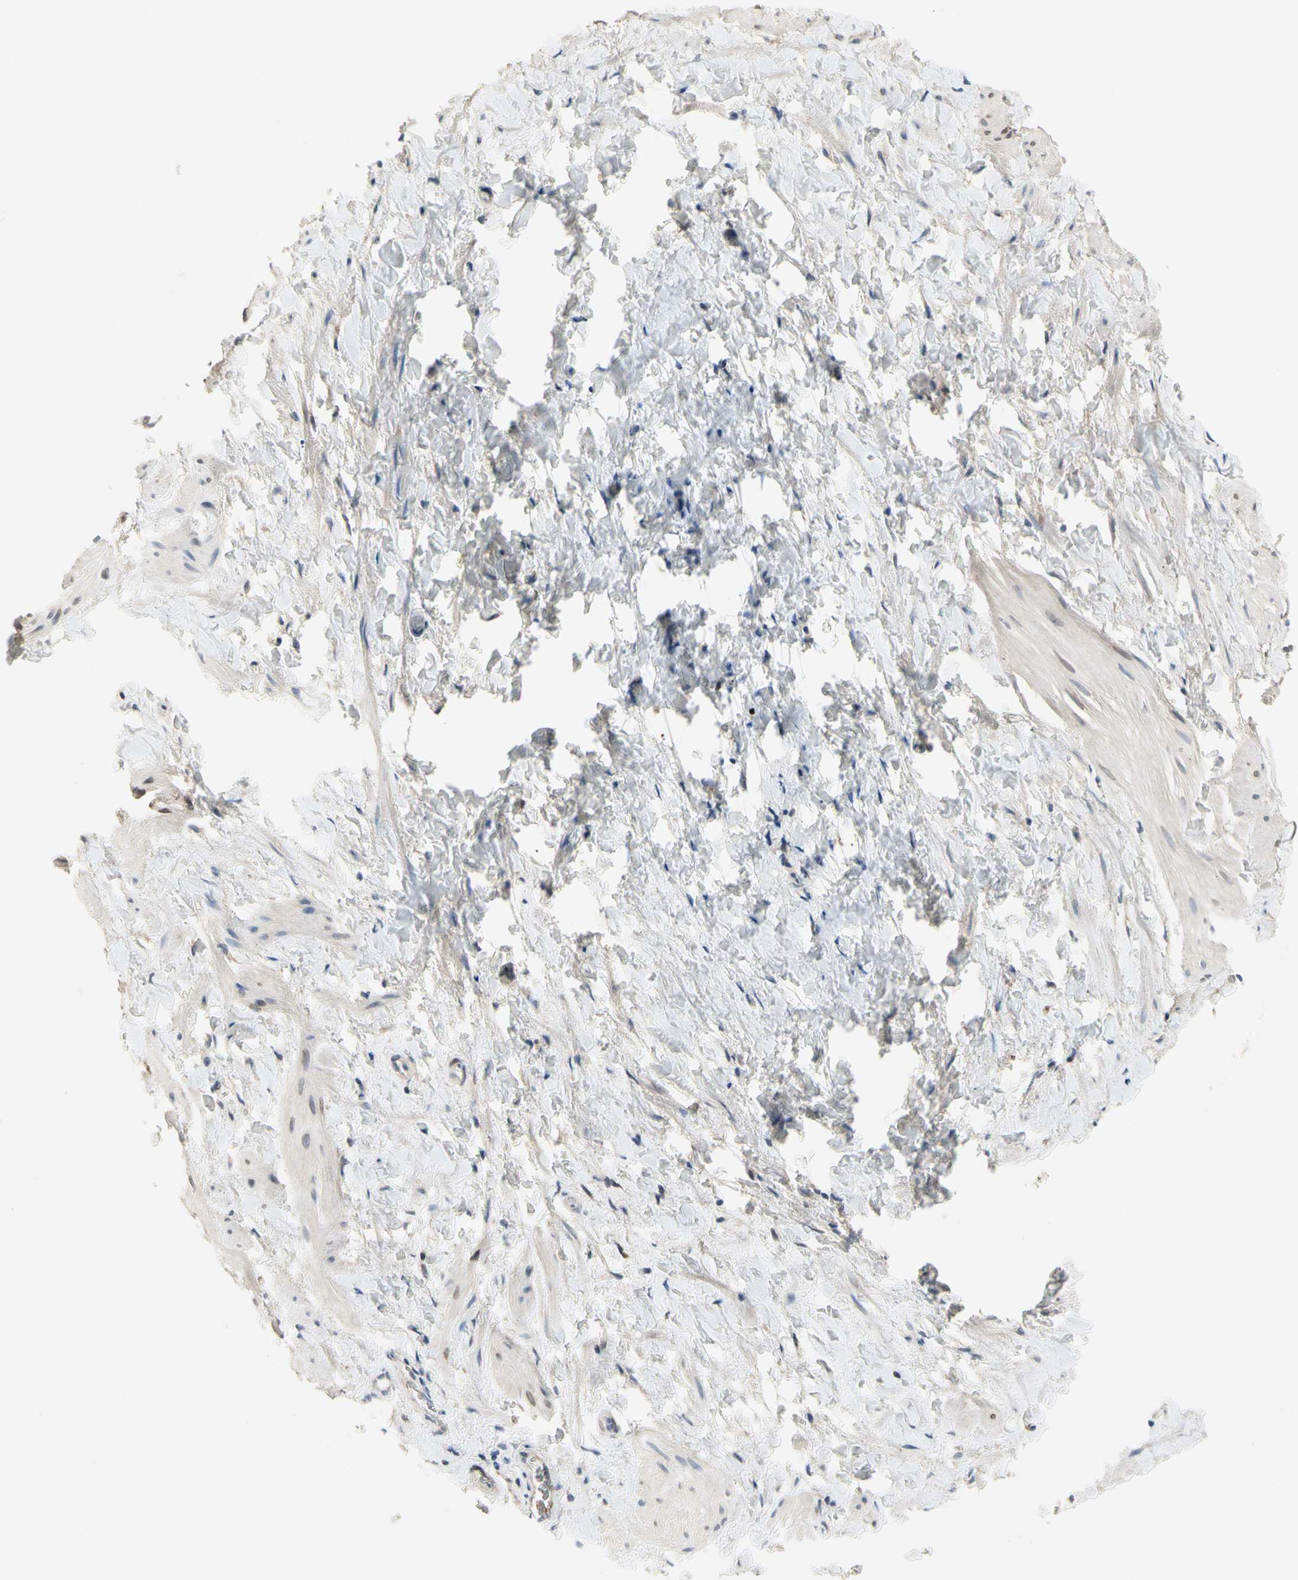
{"staining": {"intensity": "negative", "quantity": "none", "location": "none"}, "tissue": "smooth muscle", "cell_type": "Smooth muscle cells", "image_type": "normal", "snomed": [{"axis": "morphology", "description": "Normal tissue, NOS"}, {"axis": "topography", "description": "Smooth muscle"}], "caption": "This histopathology image is of unremarkable smooth muscle stained with immunohistochemistry (IHC) to label a protein in brown with the nuclei are counter-stained blue. There is no staining in smooth muscle cells.", "gene": "GAS6", "patient": {"sex": "male", "age": 16}}